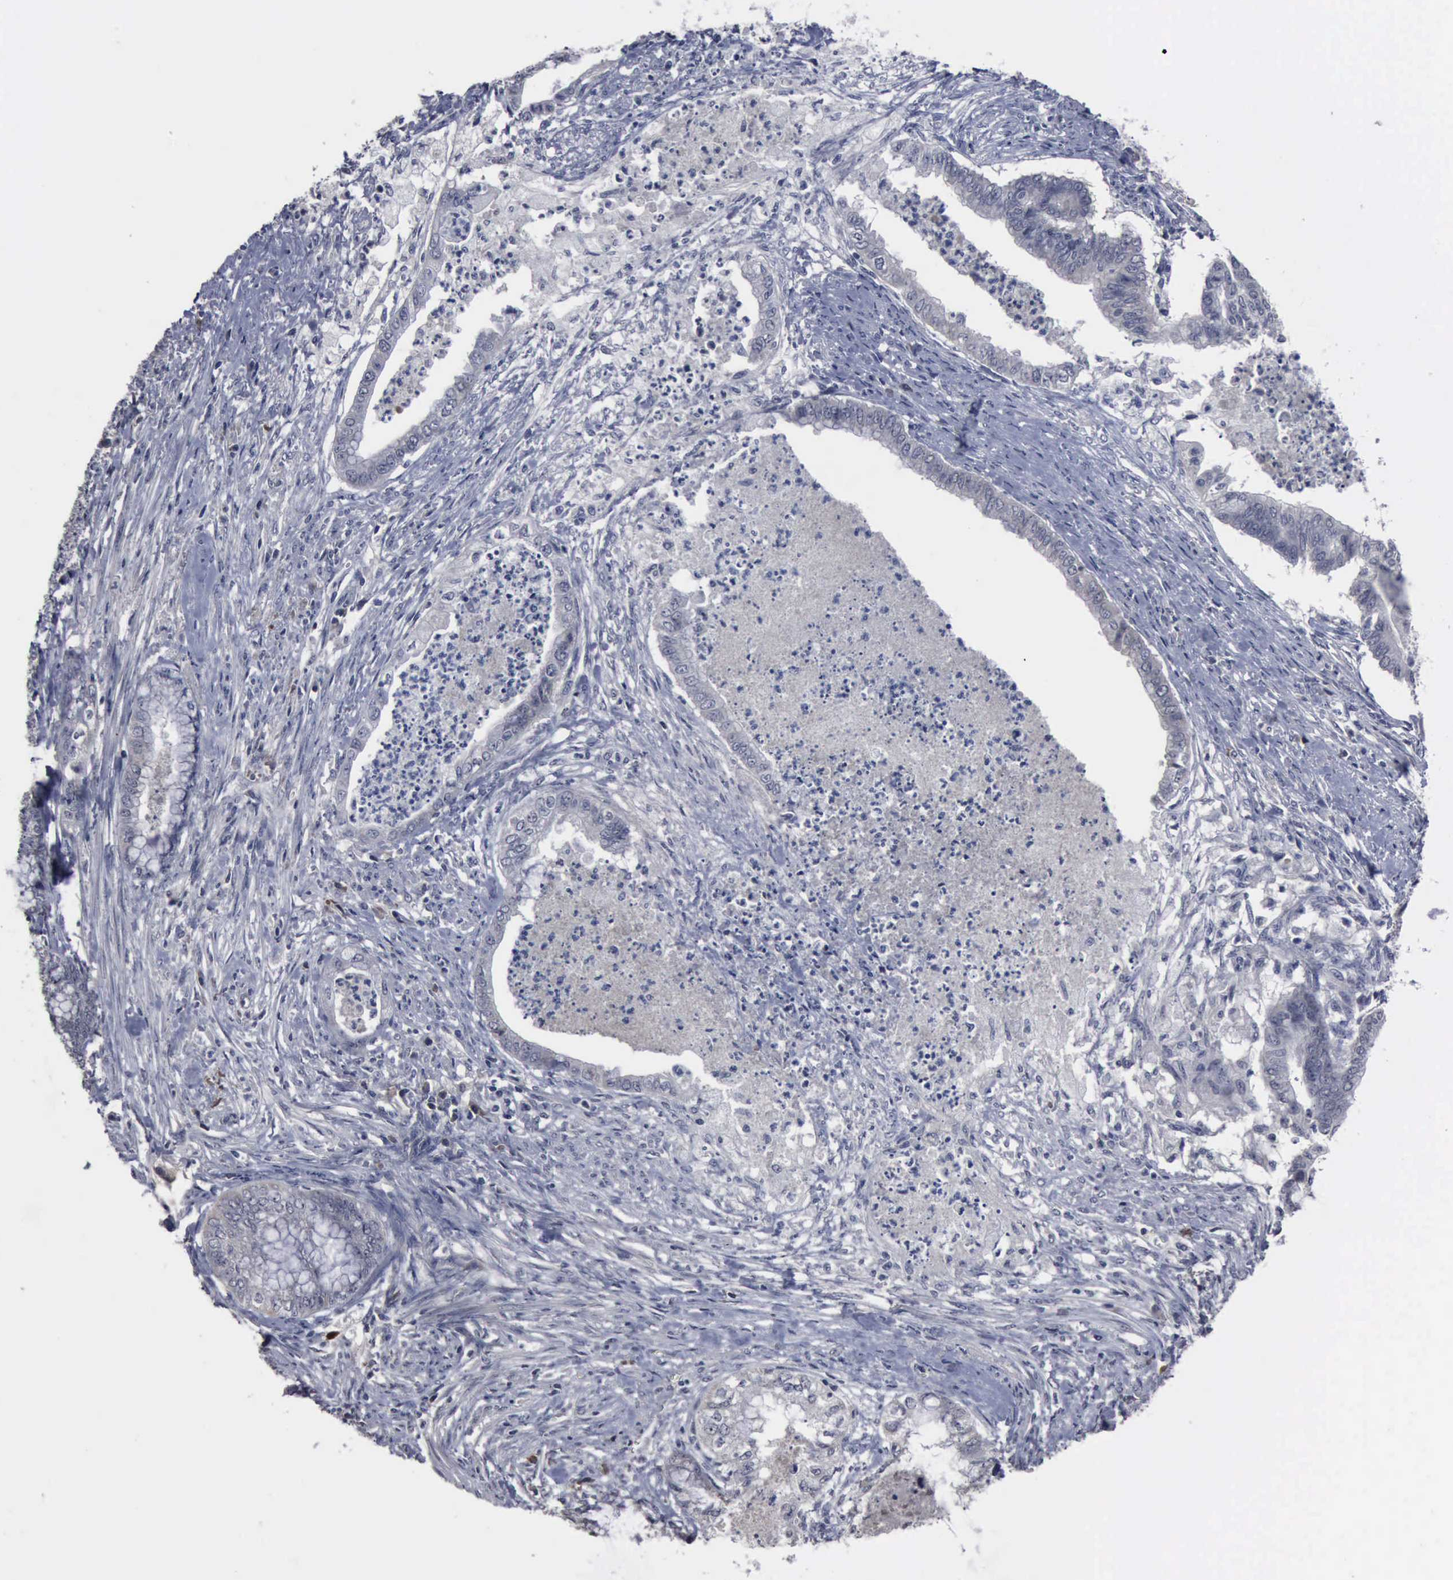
{"staining": {"intensity": "negative", "quantity": "none", "location": "none"}, "tissue": "endometrial cancer", "cell_type": "Tumor cells", "image_type": "cancer", "snomed": [{"axis": "morphology", "description": "Necrosis, NOS"}, {"axis": "morphology", "description": "Adenocarcinoma, NOS"}, {"axis": "topography", "description": "Endometrium"}], "caption": "This micrograph is of adenocarcinoma (endometrial) stained with immunohistochemistry (IHC) to label a protein in brown with the nuclei are counter-stained blue. There is no positivity in tumor cells. (DAB IHC, high magnification).", "gene": "MYO18B", "patient": {"sex": "female", "age": 79}}